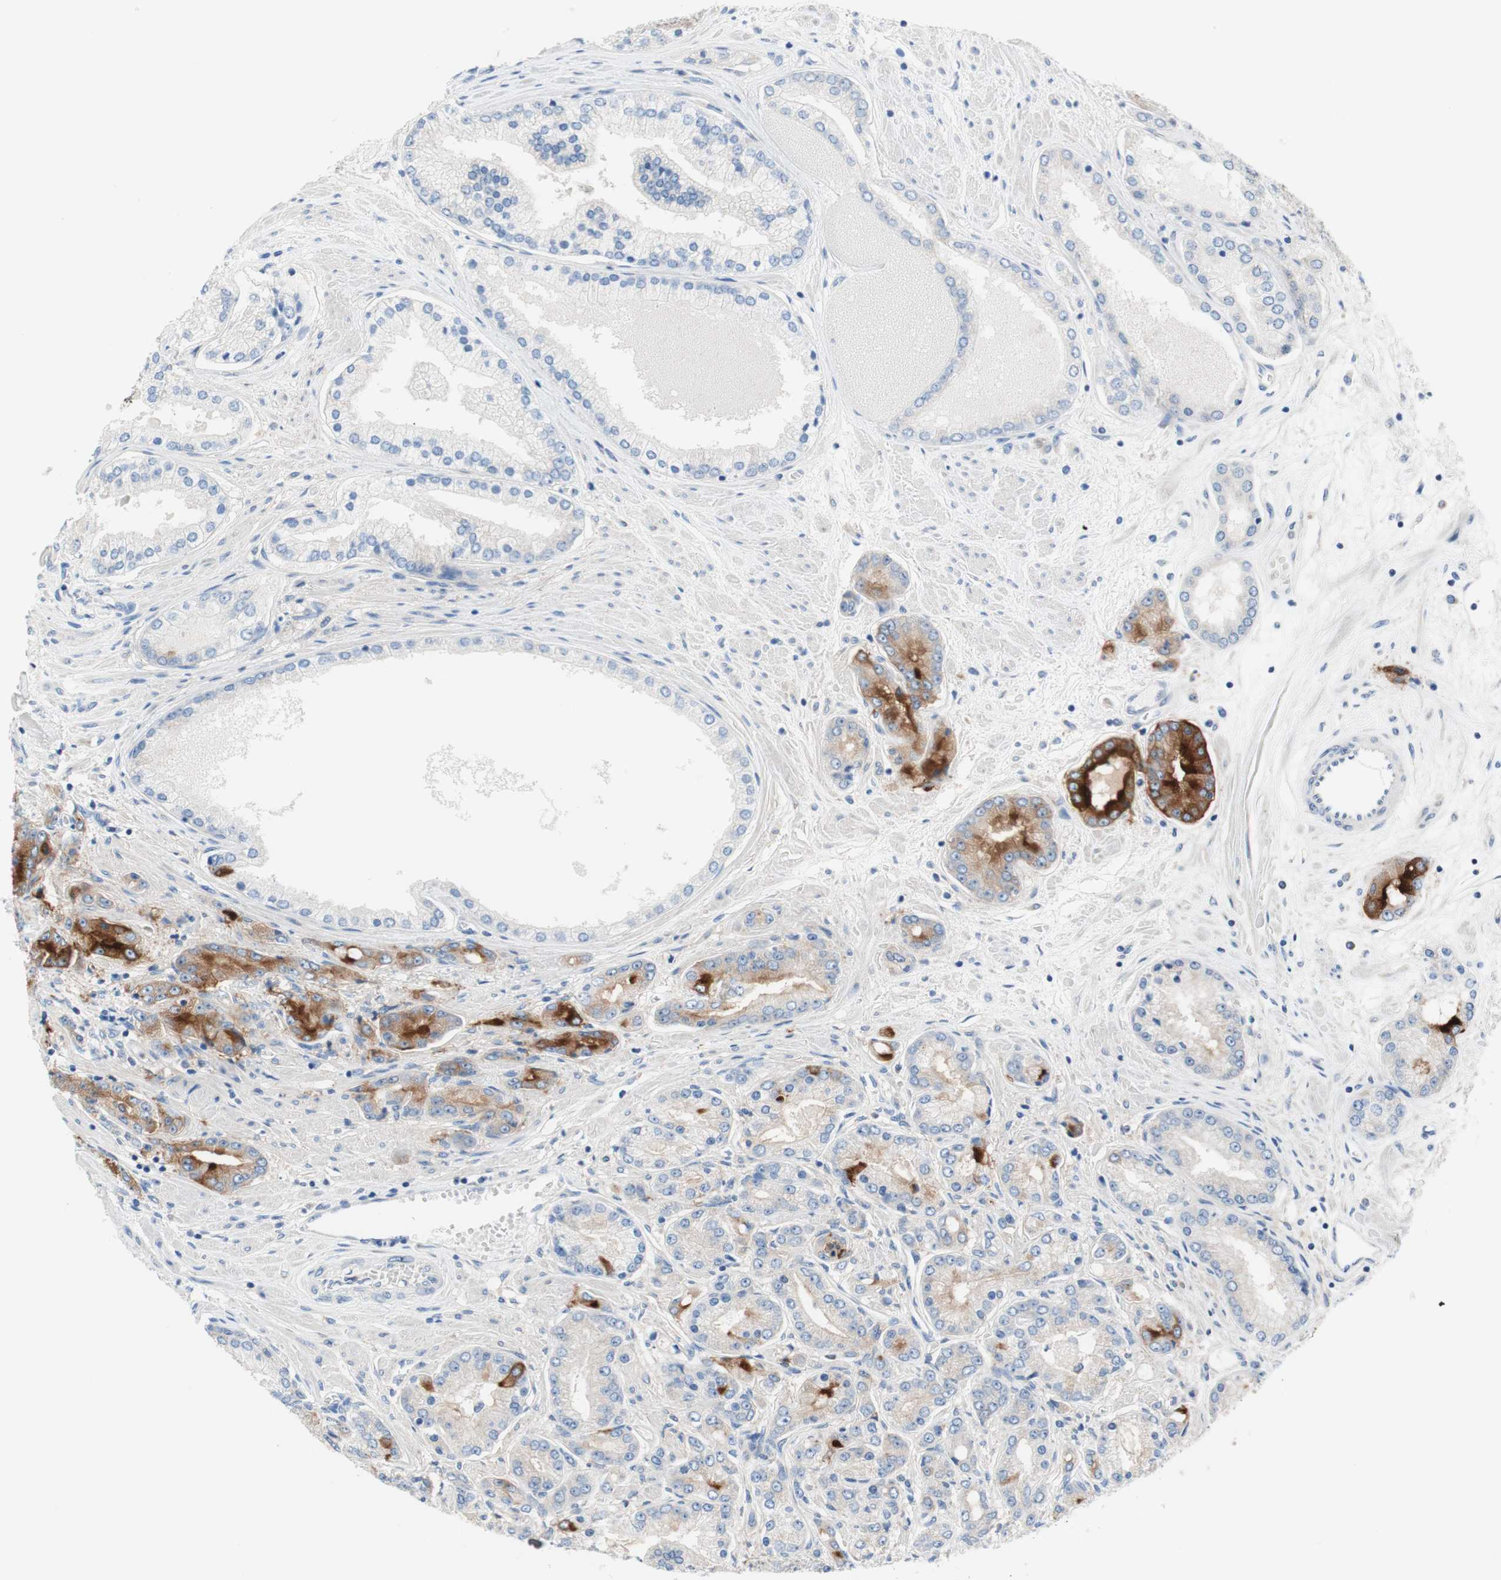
{"staining": {"intensity": "strong", "quantity": "<25%", "location": "cytoplasmic/membranous"}, "tissue": "prostate cancer", "cell_type": "Tumor cells", "image_type": "cancer", "snomed": [{"axis": "morphology", "description": "Adenocarcinoma, High grade"}, {"axis": "topography", "description": "Prostate"}], "caption": "Prostate adenocarcinoma (high-grade) stained with DAB (3,3'-diaminobenzidine) immunohistochemistry (IHC) reveals medium levels of strong cytoplasmic/membranous staining in approximately <25% of tumor cells. The protein of interest is stained brown, and the nuclei are stained in blue (DAB IHC with brightfield microscopy, high magnification).", "gene": "F3", "patient": {"sex": "male", "age": 59}}